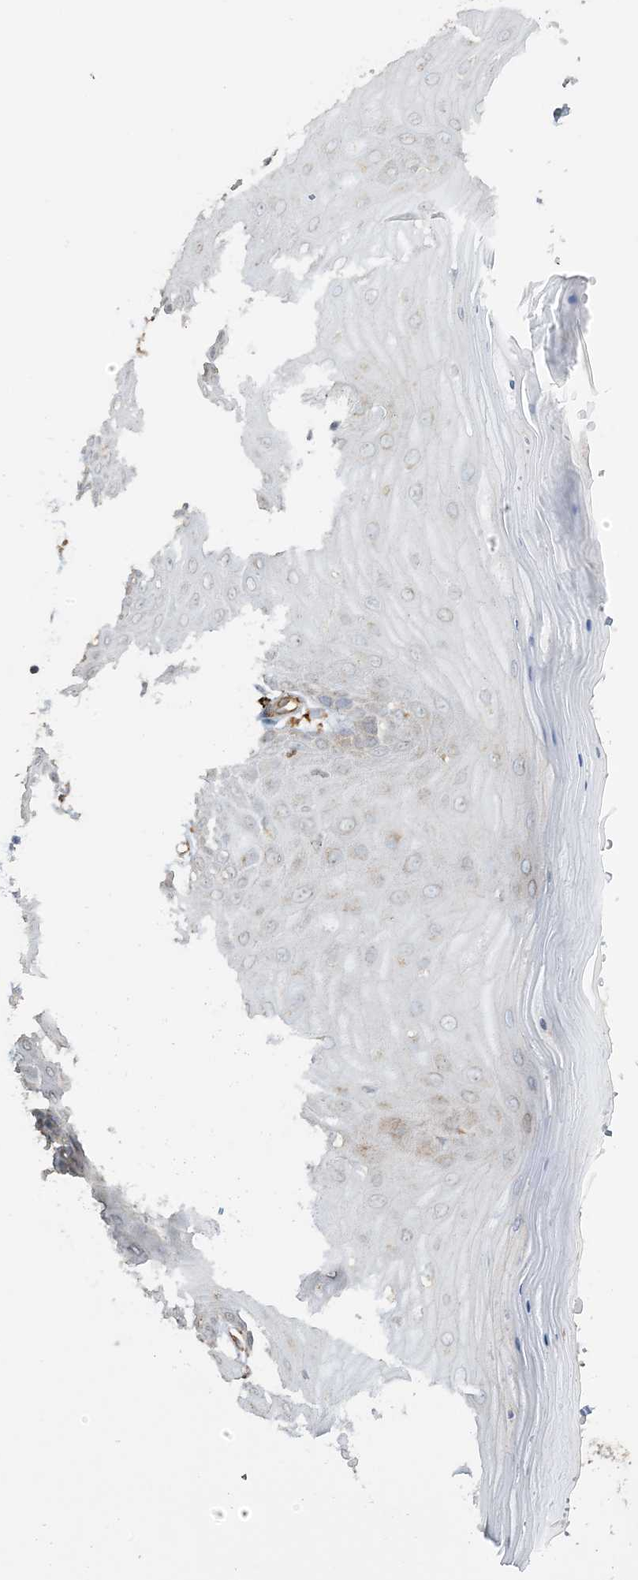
{"staining": {"intensity": "moderate", "quantity": "25%-75%", "location": "cytoplasmic/membranous"}, "tissue": "cervix", "cell_type": "Glandular cells", "image_type": "normal", "snomed": [{"axis": "morphology", "description": "Normal tissue, NOS"}, {"axis": "topography", "description": "Cervix"}], "caption": "Protein expression analysis of unremarkable human cervix reveals moderate cytoplasmic/membranous staining in about 25%-75% of glandular cells.", "gene": "AGA", "patient": {"sex": "female", "age": 55}}